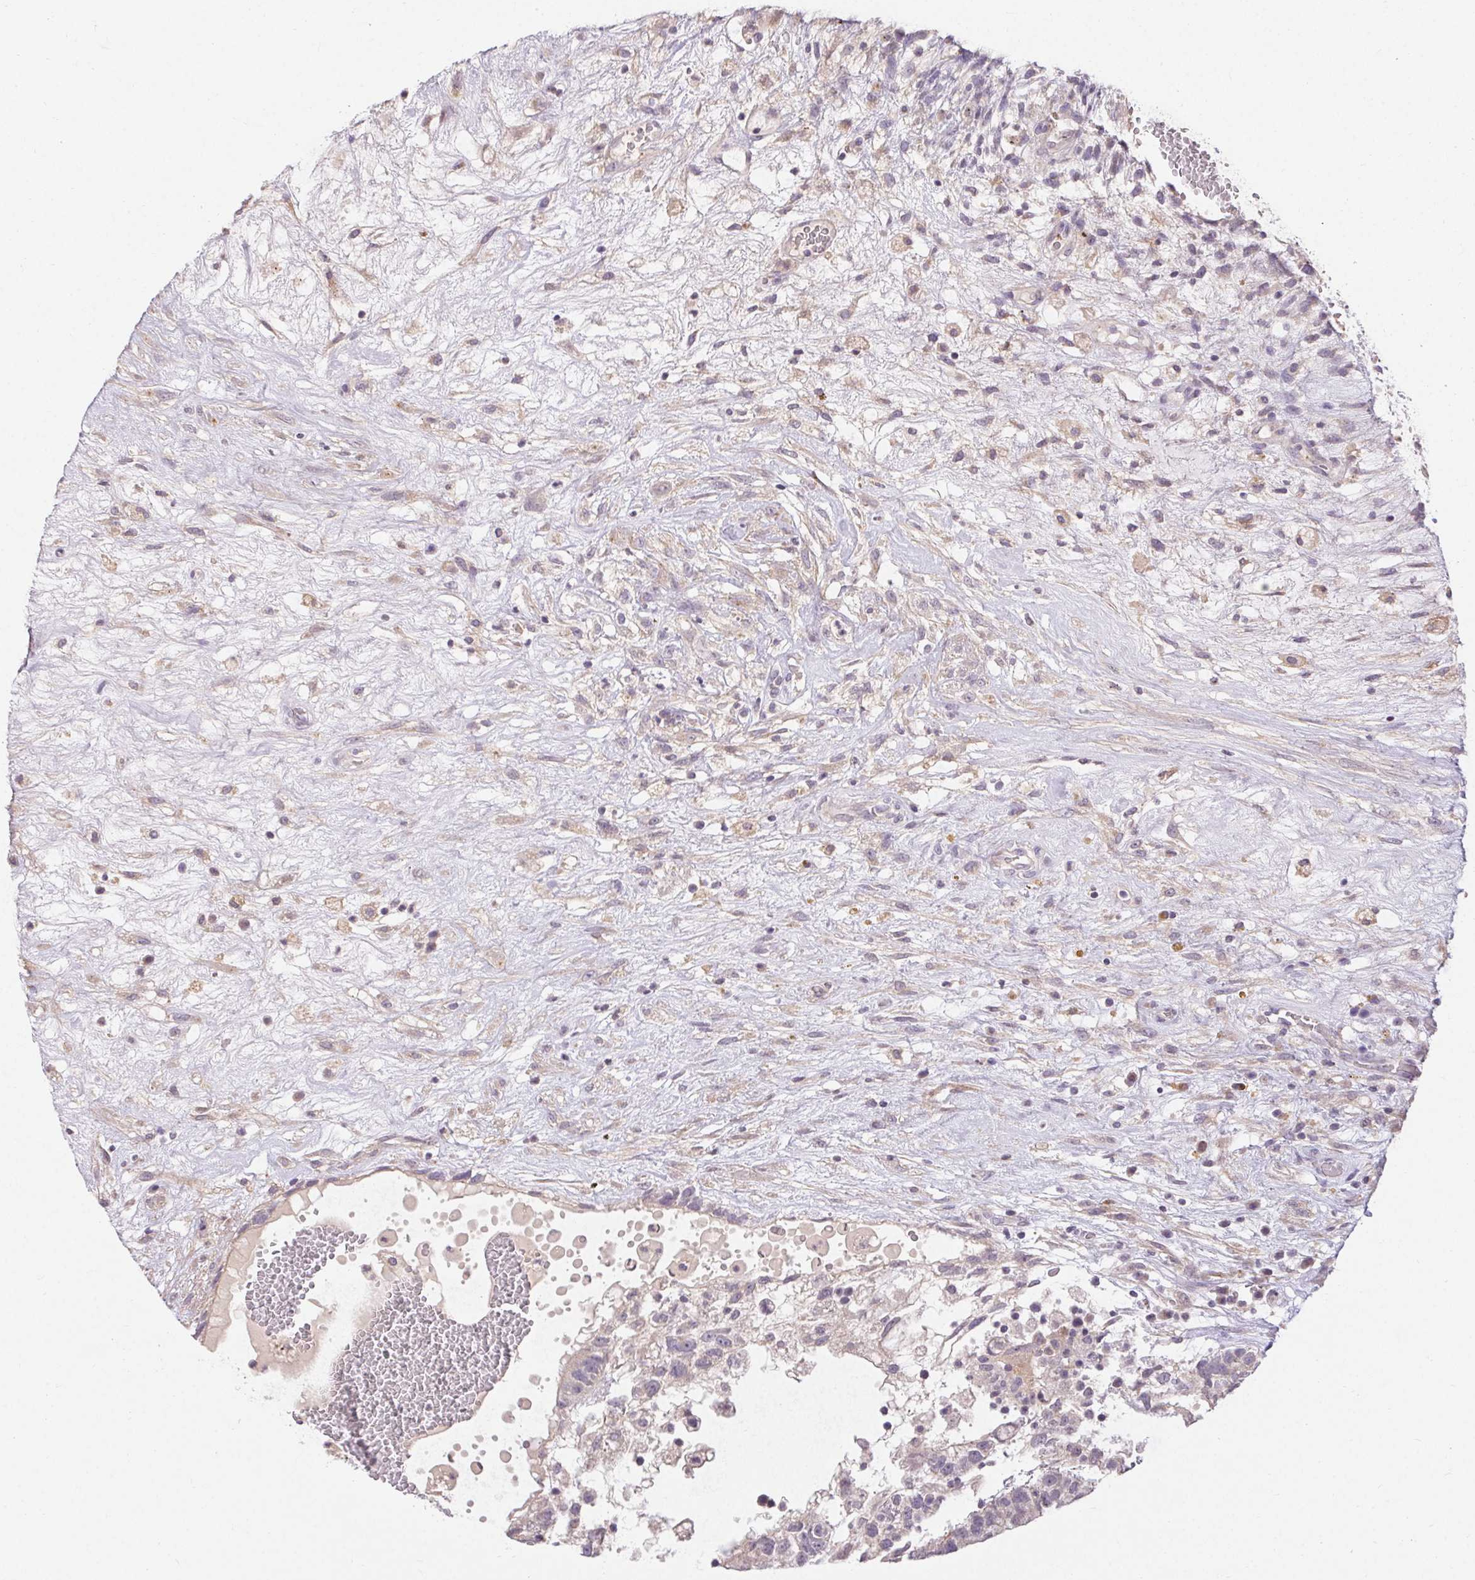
{"staining": {"intensity": "negative", "quantity": "none", "location": "none"}, "tissue": "testis cancer", "cell_type": "Tumor cells", "image_type": "cancer", "snomed": [{"axis": "morphology", "description": "Normal tissue, NOS"}, {"axis": "morphology", "description": "Carcinoma, Embryonal, NOS"}, {"axis": "topography", "description": "Testis"}], "caption": "The IHC histopathology image has no significant expression in tumor cells of testis cancer (embryonal carcinoma) tissue.", "gene": "TMEM52B", "patient": {"sex": "male", "age": 32}}